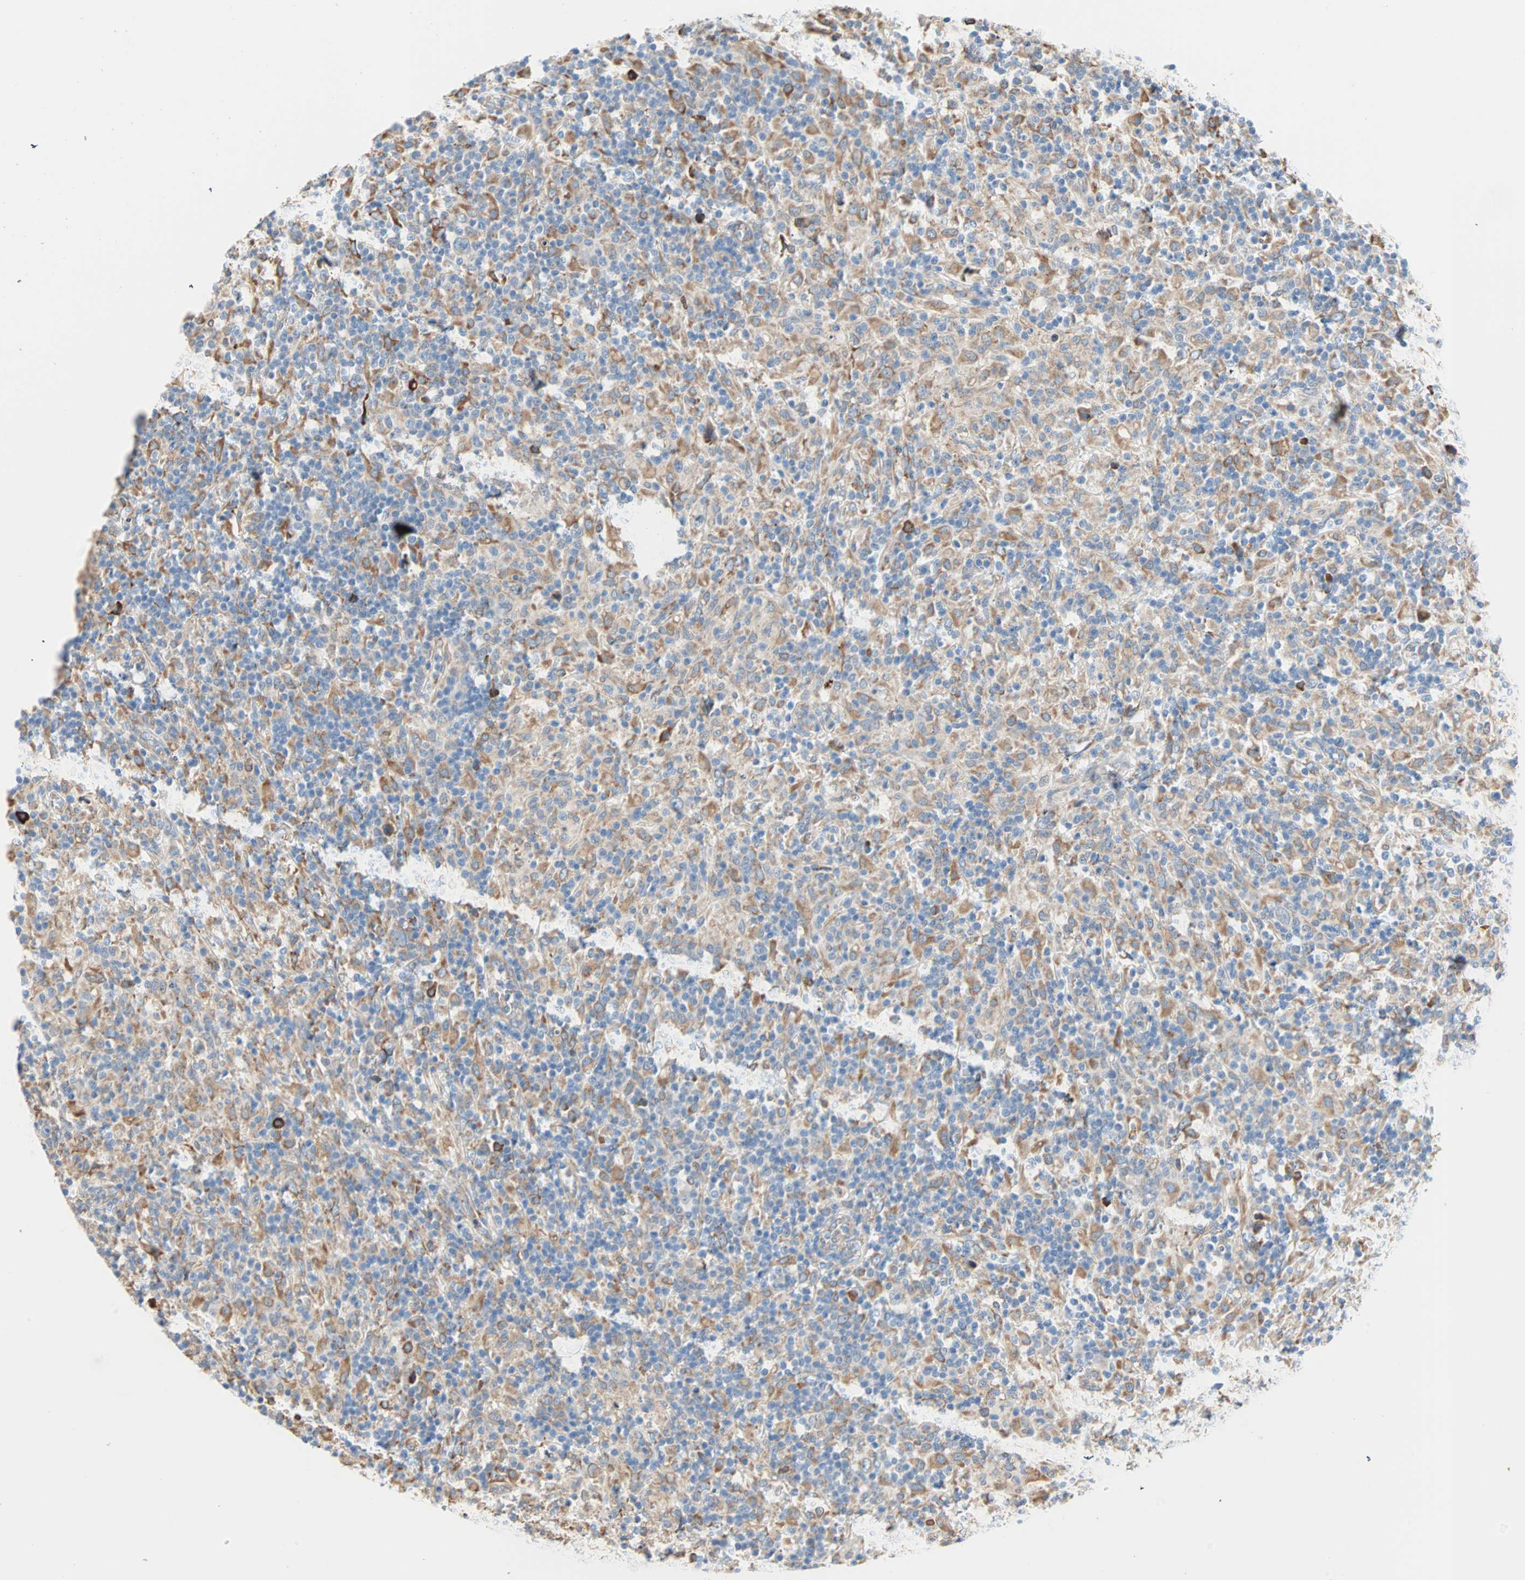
{"staining": {"intensity": "moderate", "quantity": ">75%", "location": "cytoplasmic/membranous"}, "tissue": "lymphoma", "cell_type": "Tumor cells", "image_type": "cancer", "snomed": [{"axis": "morphology", "description": "Hodgkin's disease, NOS"}, {"axis": "topography", "description": "Lymph node"}], "caption": "About >75% of tumor cells in Hodgkin's disease exhibit moderate cytoplasmic/membranous protein staining as visualized by brown immunohistochemical staining.", "gene": "PLCXD1", "patient": {"sex": "male", "age": 70}}